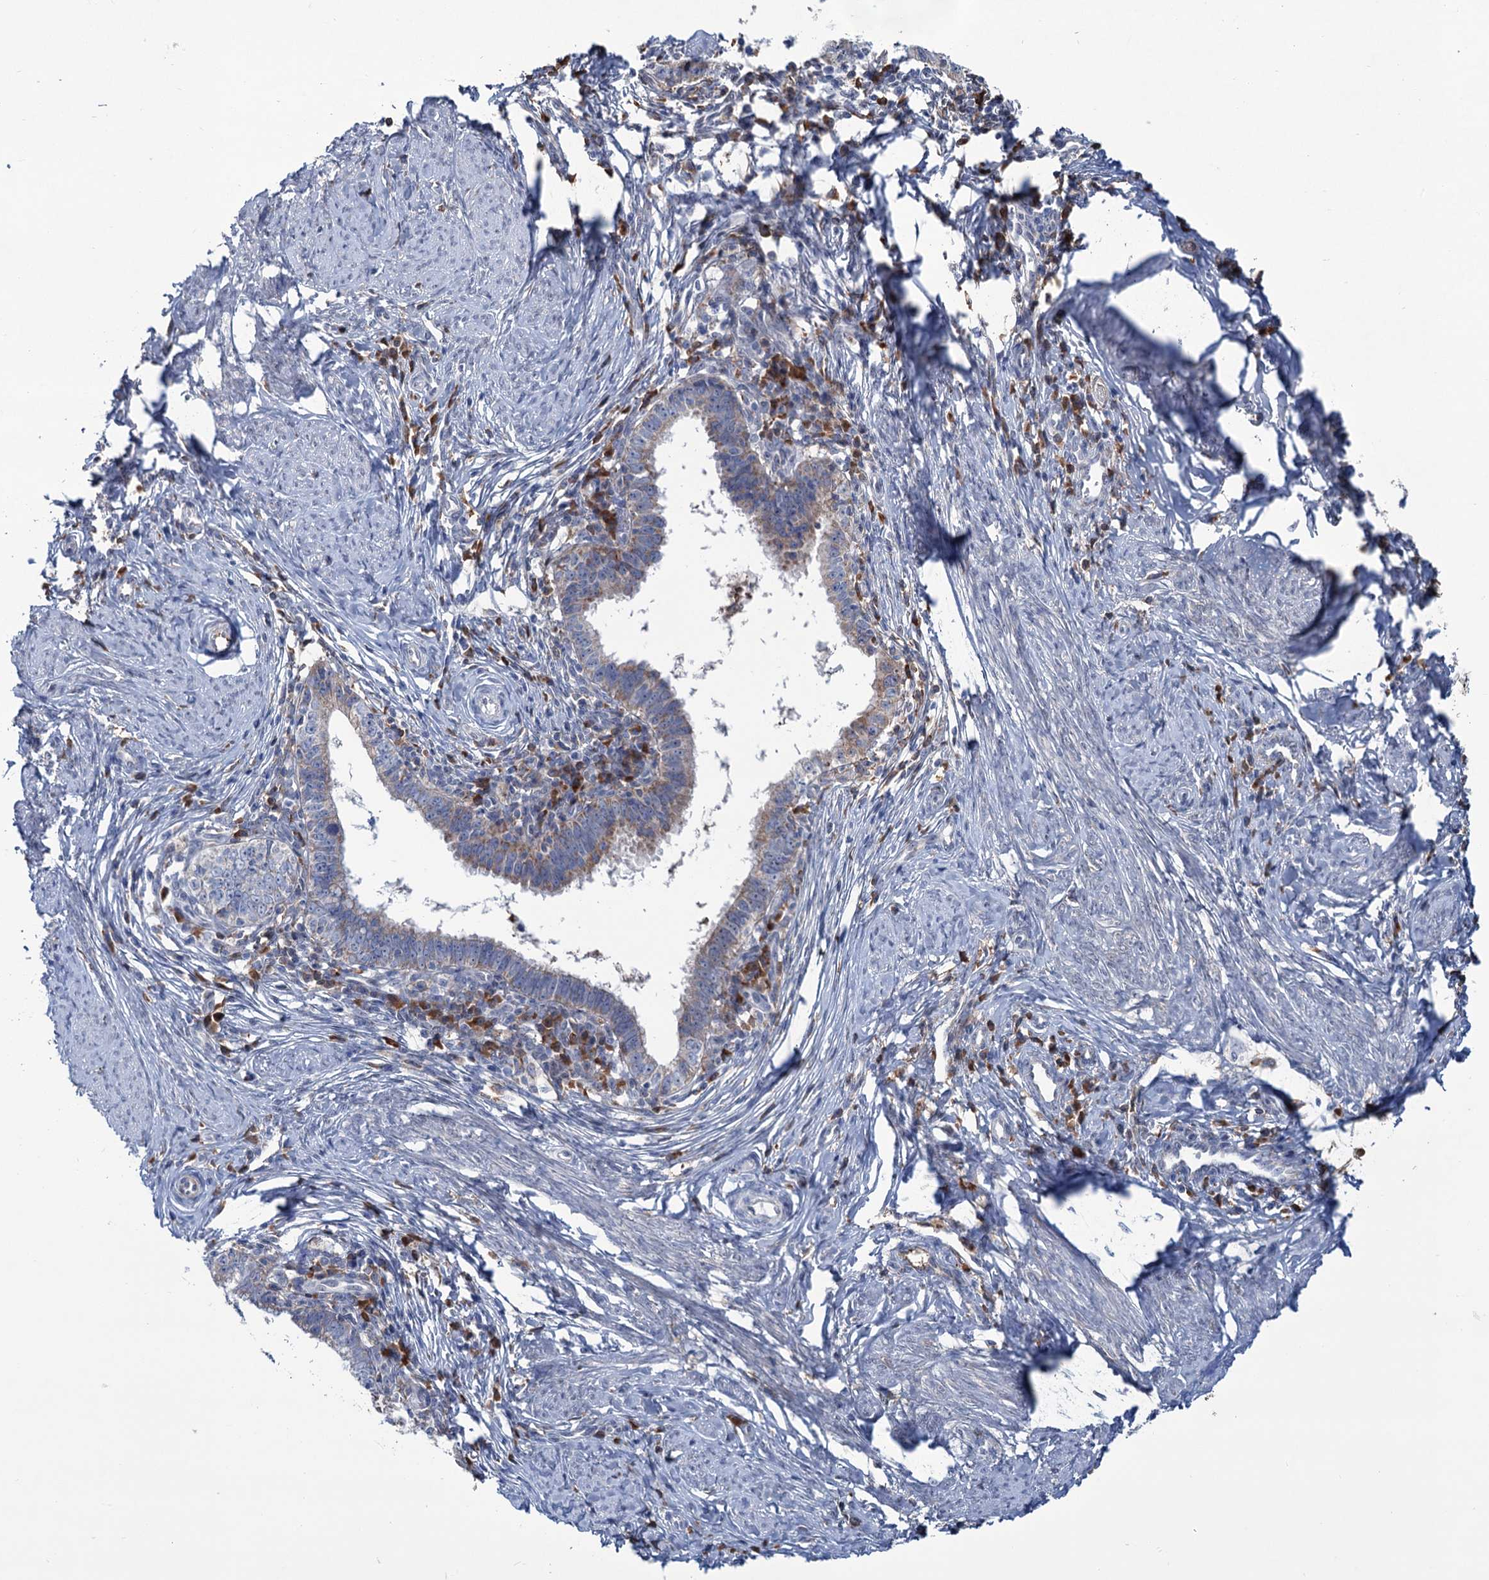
{"staining": {"intensity": "weak", "quantity": "25%-75%", "location": "cytoplasmic/membranous"}, "tissue": "cervical cancer", "cell_type": "Tumor cells", "image_type": "cancer", "snomed": [{"axis": "morphology", "description": "Adenocarcinoma, NOS"}, {"axis": "topography", "description": "Cervix"}], "caption": "Approximately 25%-75% of tumor cells in cervical cancer show weak cytoplasmic/membranous protein staining as visualized by brown immunohistochemical staining.", "gene": "LPIN1", "patient": {"sex": "female", "age": 36}}